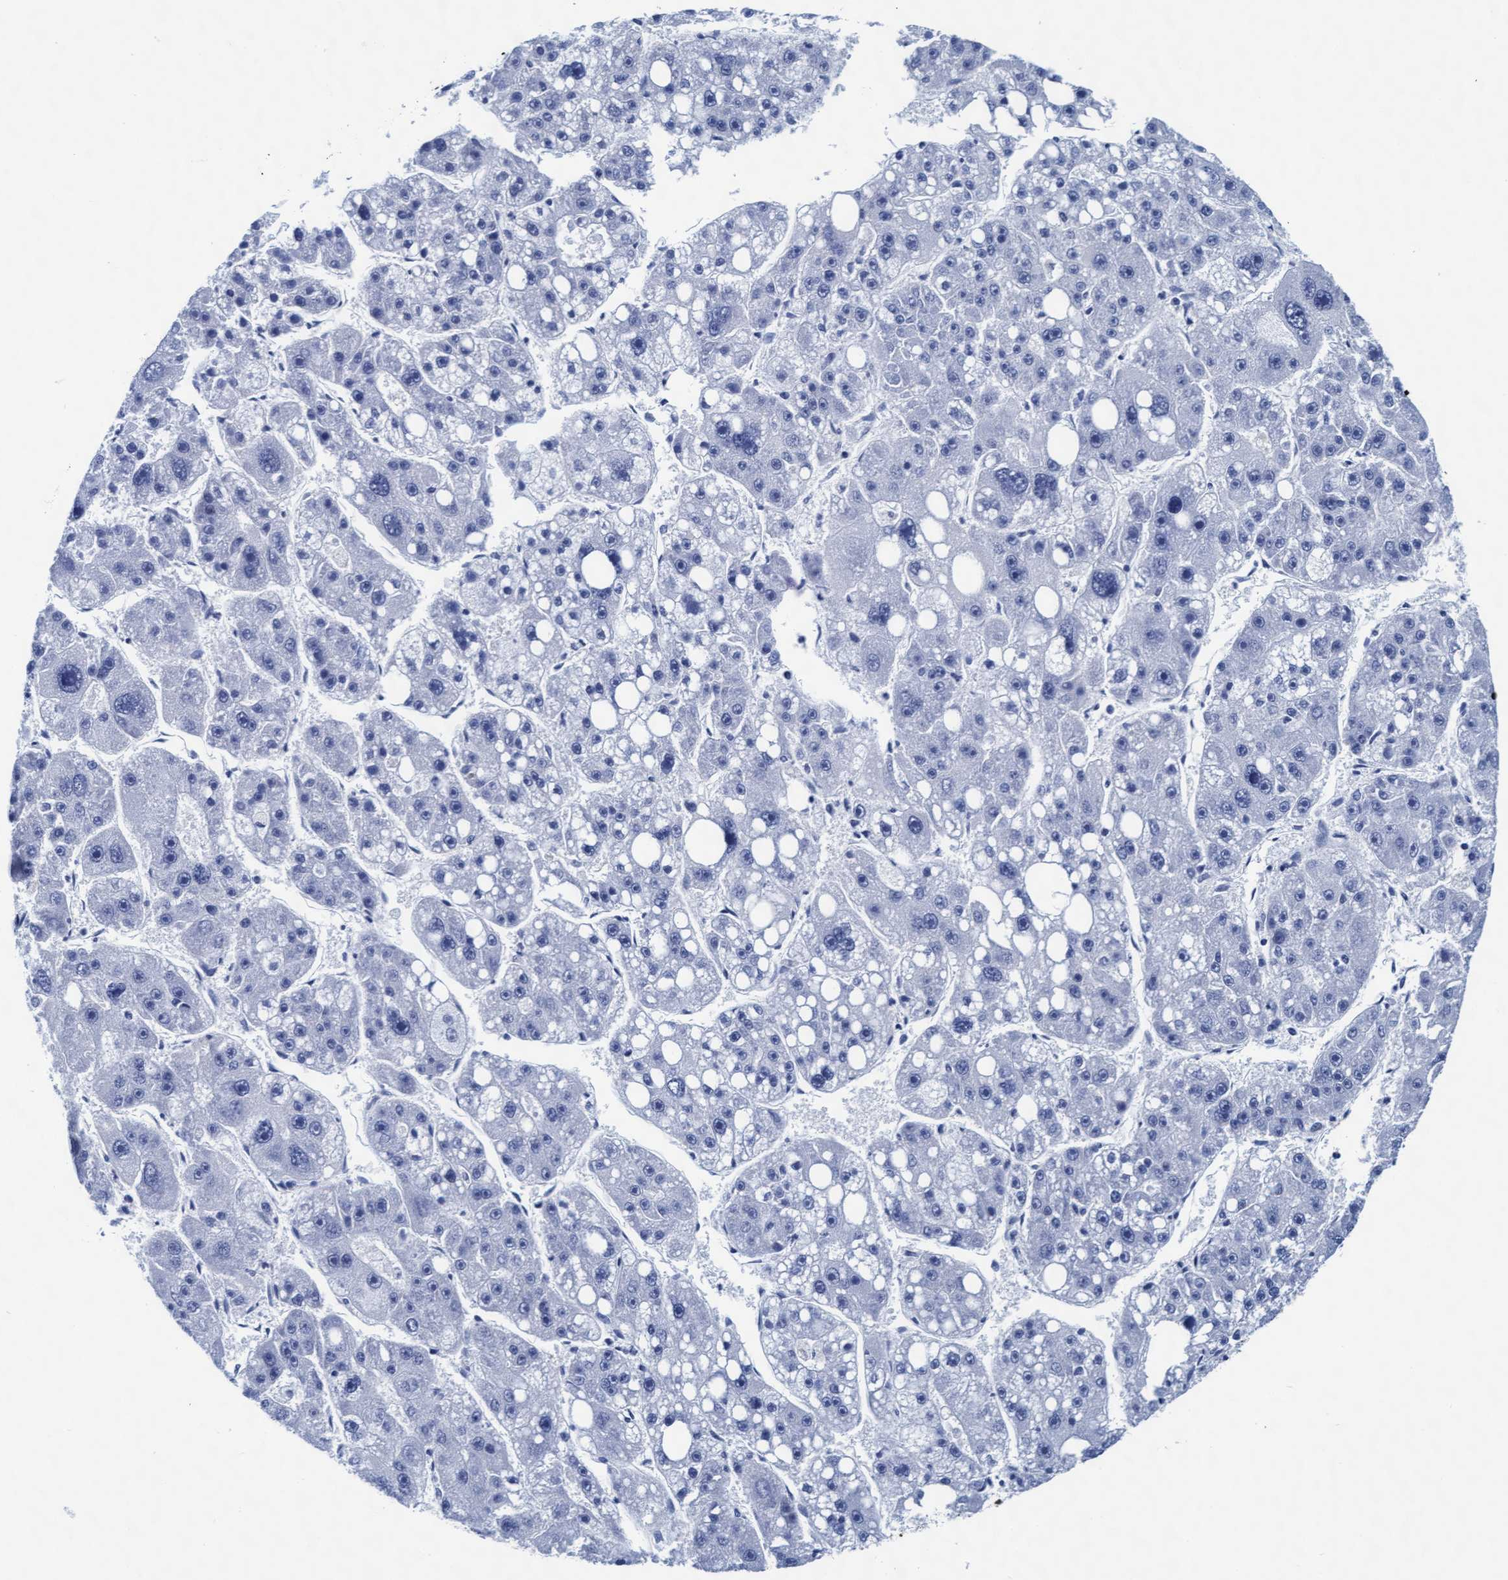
{"staining": {"intensity": "negative", "quantity": "none", "location": "none"}, "tissue": "liver cancer", "cell_type": "Tumor cells", "image_type": "cancer", "snomed": [{"axis": "morphology", "description": "Carcinoma, Hepatocellular, NOS"}, {"axis": "topography", "description": "Liver"}], "caption": "Immunohistochemistry (IHC) image of human liver hepatocellular carcinoma stained for a protein (brown), which displays no expression in tumor cells.", "gene": "ARSG", "patient": {"sex": "female", "age": 61}}